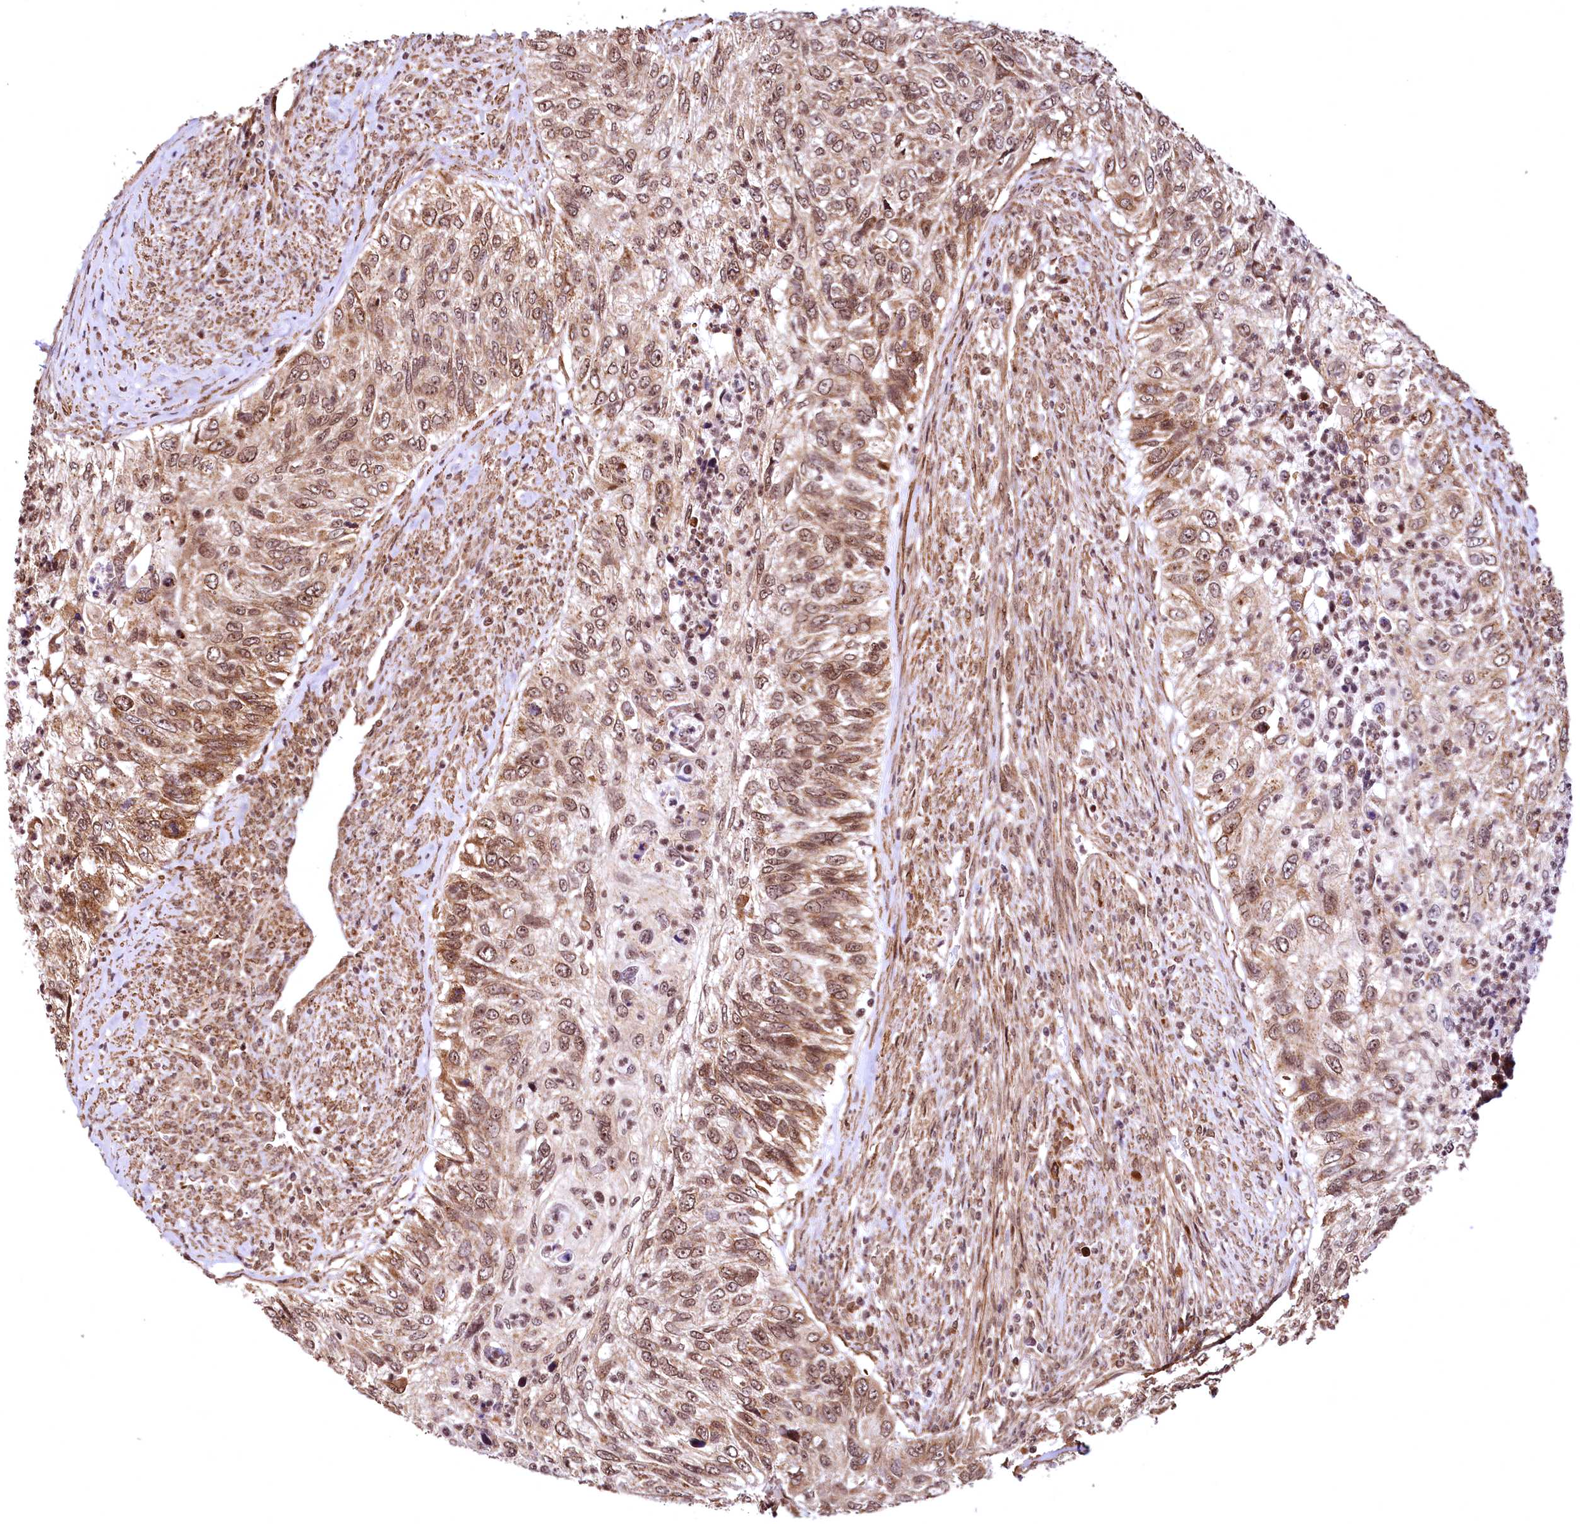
{"staining": {"intensity": "moderate", "quantity": ">75%", "location": "cytoplasmic/membranous,nuclear"}, "tissue": "urothelial cancer", "cell_type": "Tumor cells", "image_type": "cancer", "snomed": [{"axis": "morphology", "description": "Urothelial carcinoma, High grade"}, {"axis": "topography", "description": "Urinary bladder"}], "caption": "Tumor cells exhibit moderate cytoplasmic/membranous and nuclear positivity in approximately >75% of cells in high-grade urothelial carcinoma.", "gene": "PDS5B", "patient": {"sex": "female", "age": 60}}